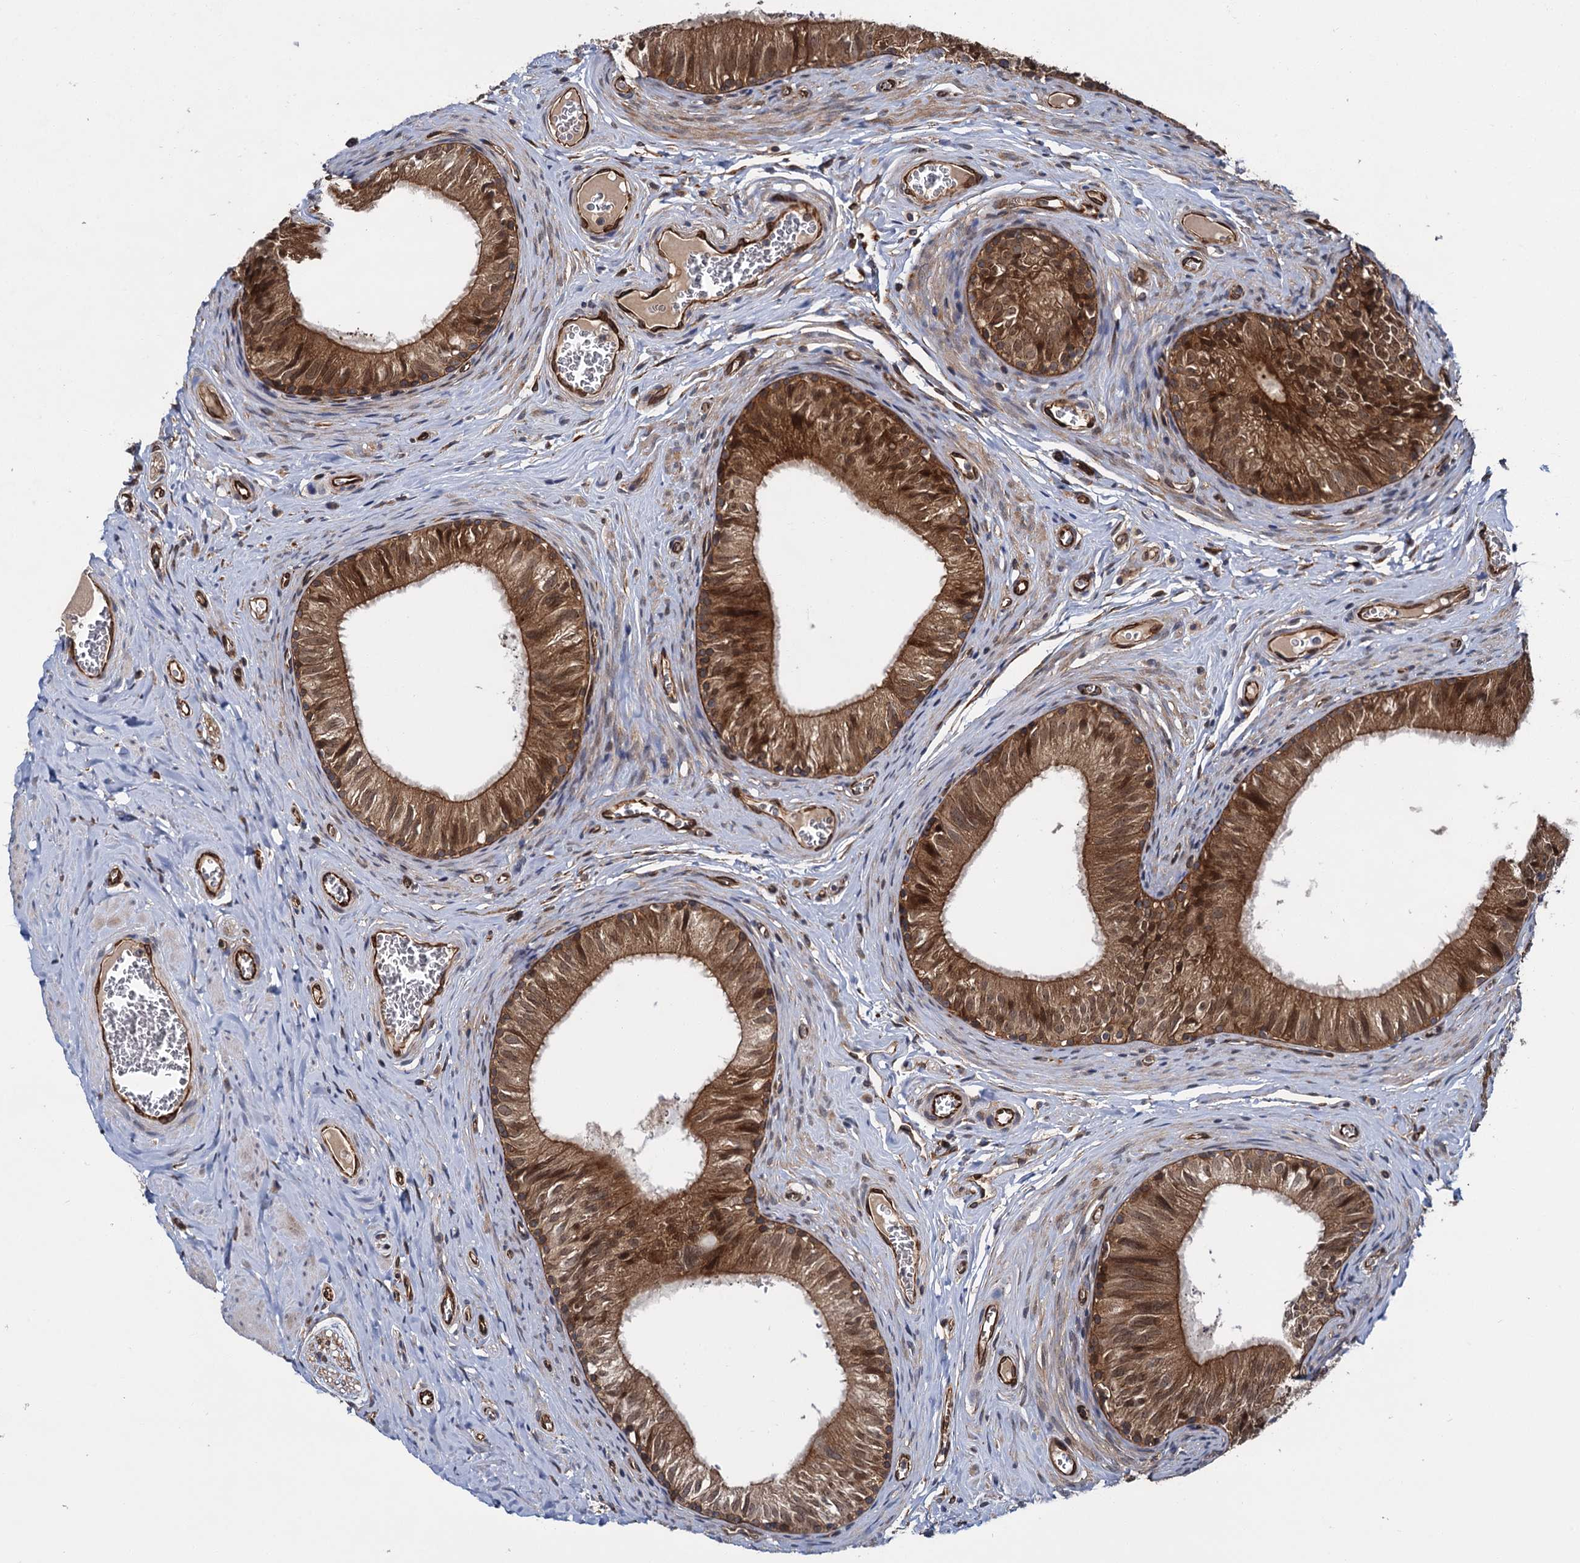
{"staining": {"intensity": "moderate", "quantity": ">75%", "location": "cytoplasmic/membranous"}, "tissue": "epididymis", "cell_type": "Glandular cells", "image_type": "normal", "snomed": [{"axis": "morphology", "description": "Normal tissue, NOS"}, {"axis": "topography", "description": "Epididymis"}], "caption": "Moderate cytoplasmic/membranous positivity for a protein is appreciated in approximately >75% of glandular cells of unremarkable epididymis using immunohistochemistry.", "gene": "ZFYVE19", "patient": {"sex": "male", "age": 42}}